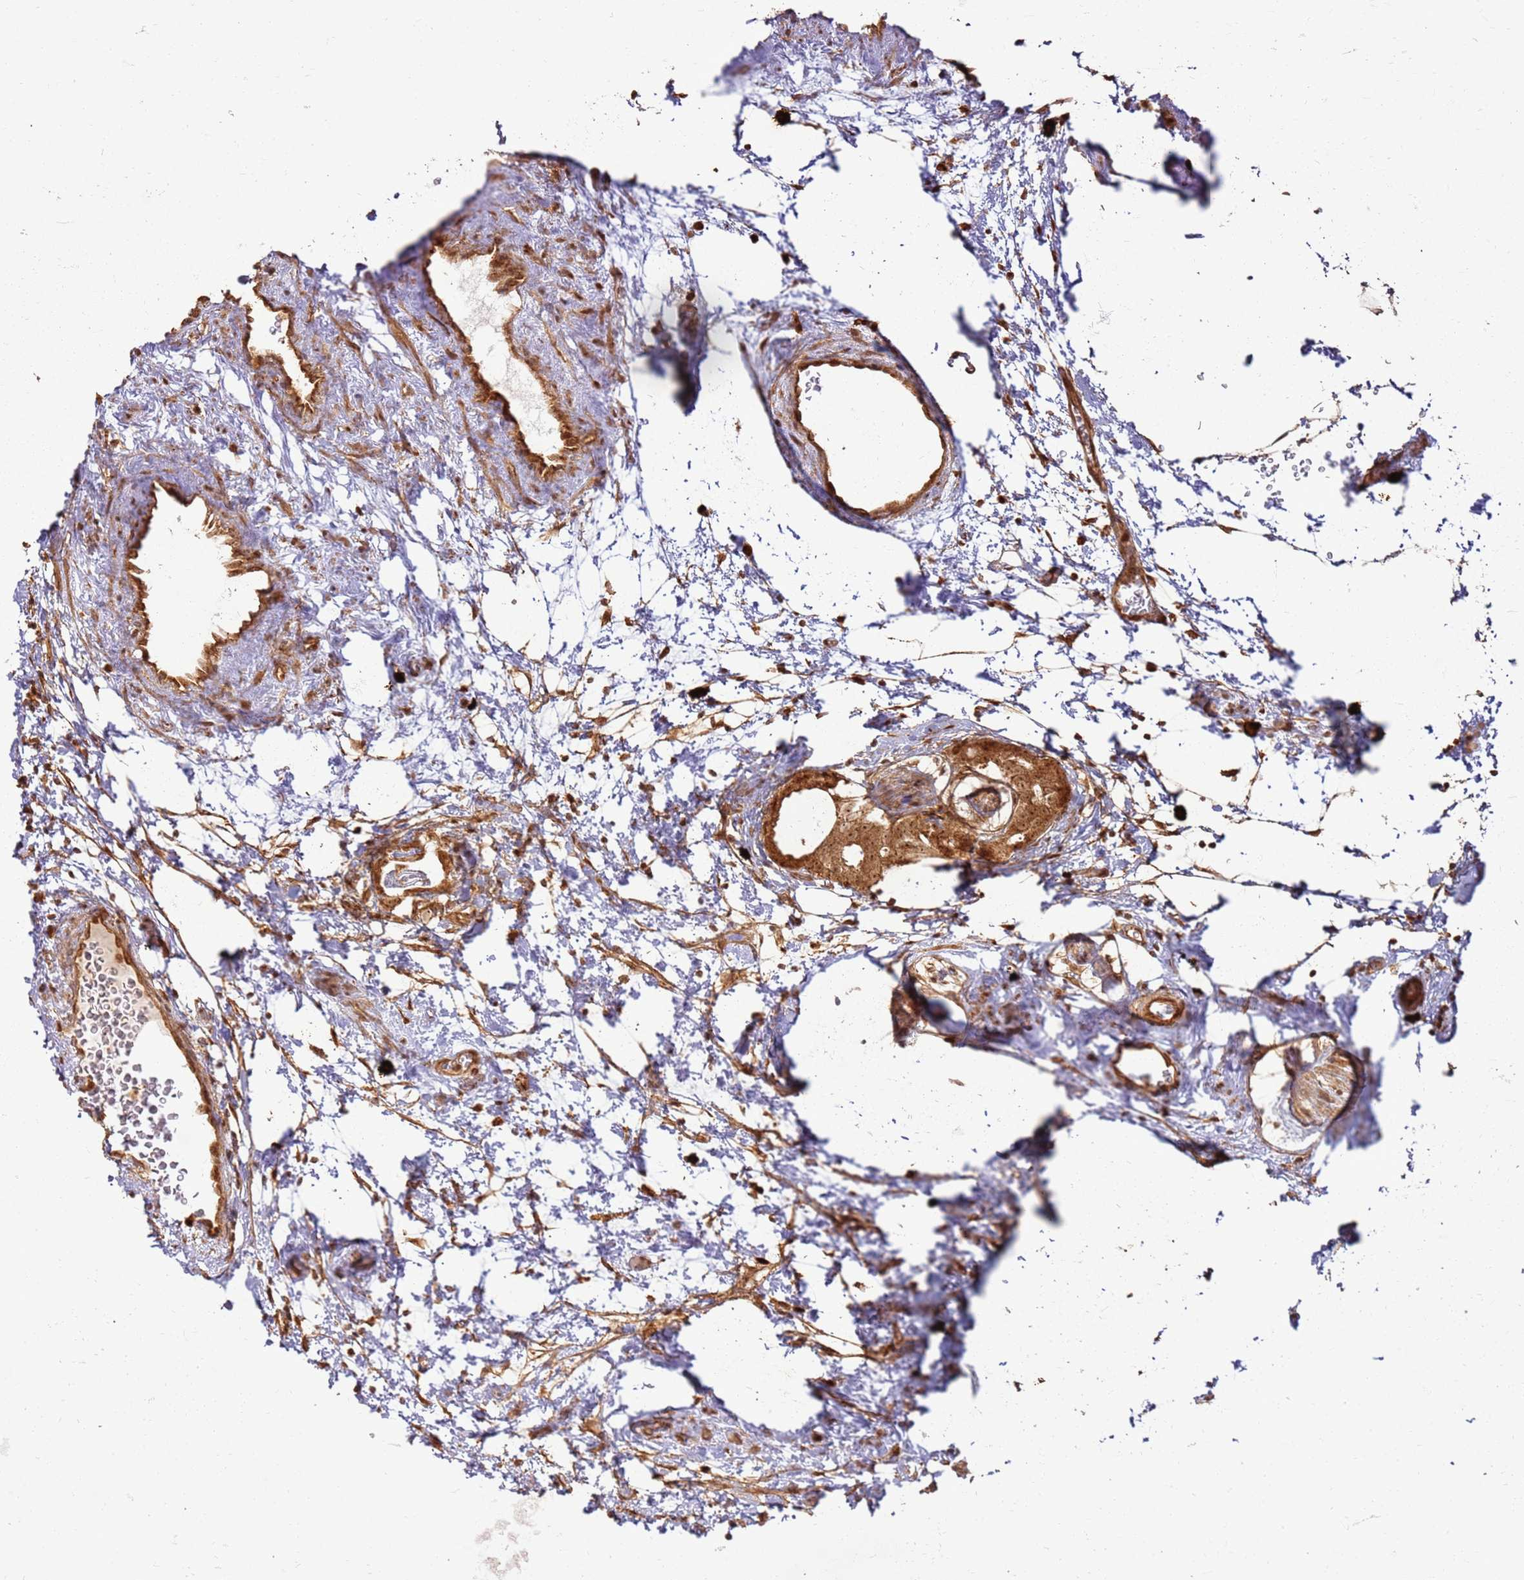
{"staining": {"intensity": "strong", "quantity": ">75%", "location": "cytoplasmic/membranous"}, "tissue": "prostate cancer", "cell_type": "Tumor cells", "image_type": "cancer", "snomed": [{"axis": "morphology", "description": "Adenocarcinoma, Low grade"}, {"axis": "topography", "description": "Prostate"}], "caption": "Immunohistochemical staining of human adenocarcinoma (low-grade) (prostate) demonstrates high levels of strong cytoplasmic/membranous protein staining in about >75% of tumor cells.", "gene": "TBC1D13", "patient": {"sex": "male", "age": 63}}